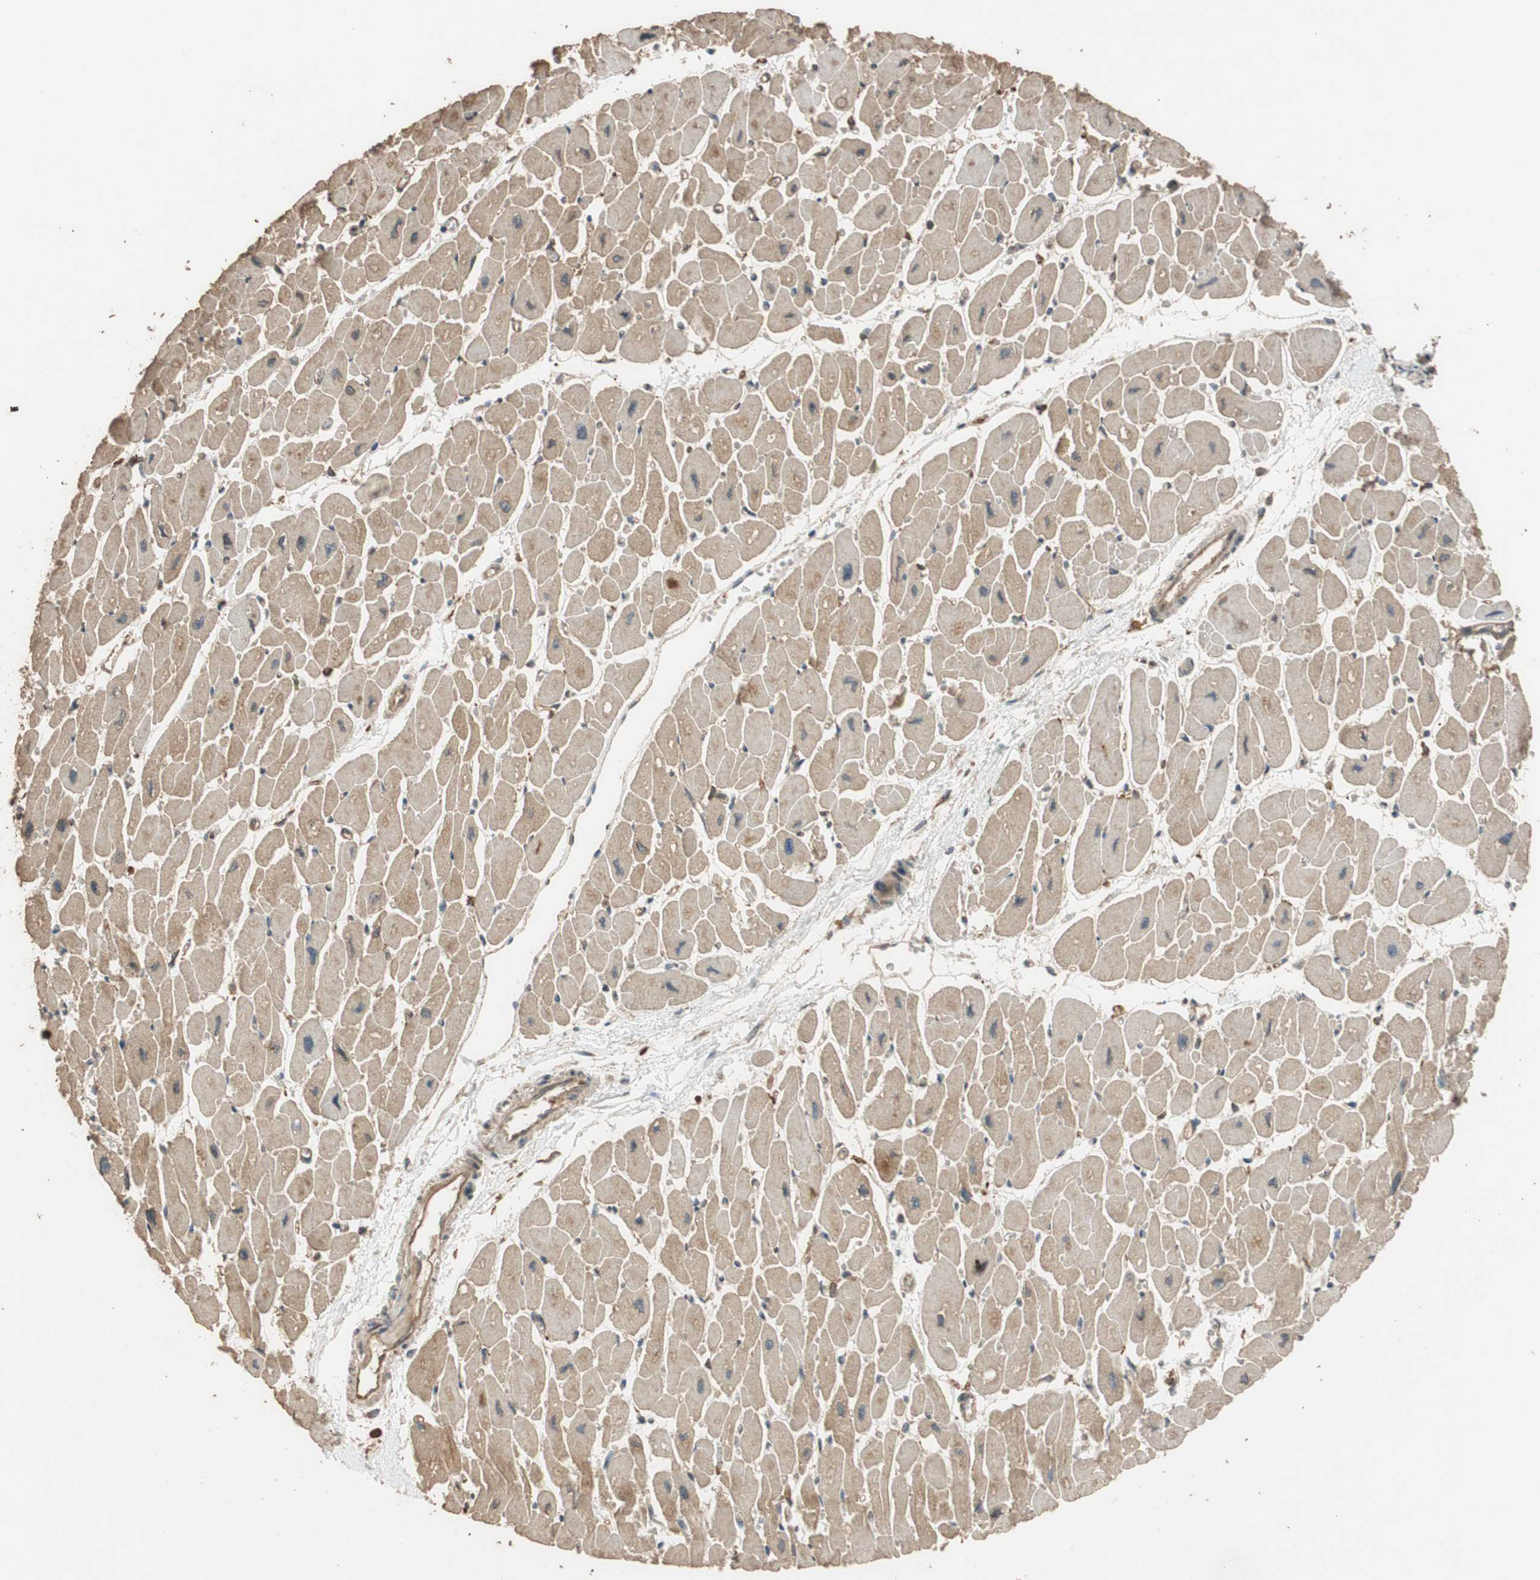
{"staining": {"intensity": "moderate", "quantity": "25%-75%", "location": "cytoplasmic/membranous"}, "tissue": "heart muscle", "cell_type": "Cardiomyocytes", "image_type": "normal", "snomed": [{"axis": "morphology", "description": "Normal tissue, NOS"}, {"axis": "topography", "description": "Heart"}], "caption": "Brown immunohistochemical staining in benign heart muscle shows moderate cytoplasmic/membranous staining in about 25%-75% of cardiomyocytes.", "gene": "MST1R", "patient": {"sex": "female", "age": 54}}